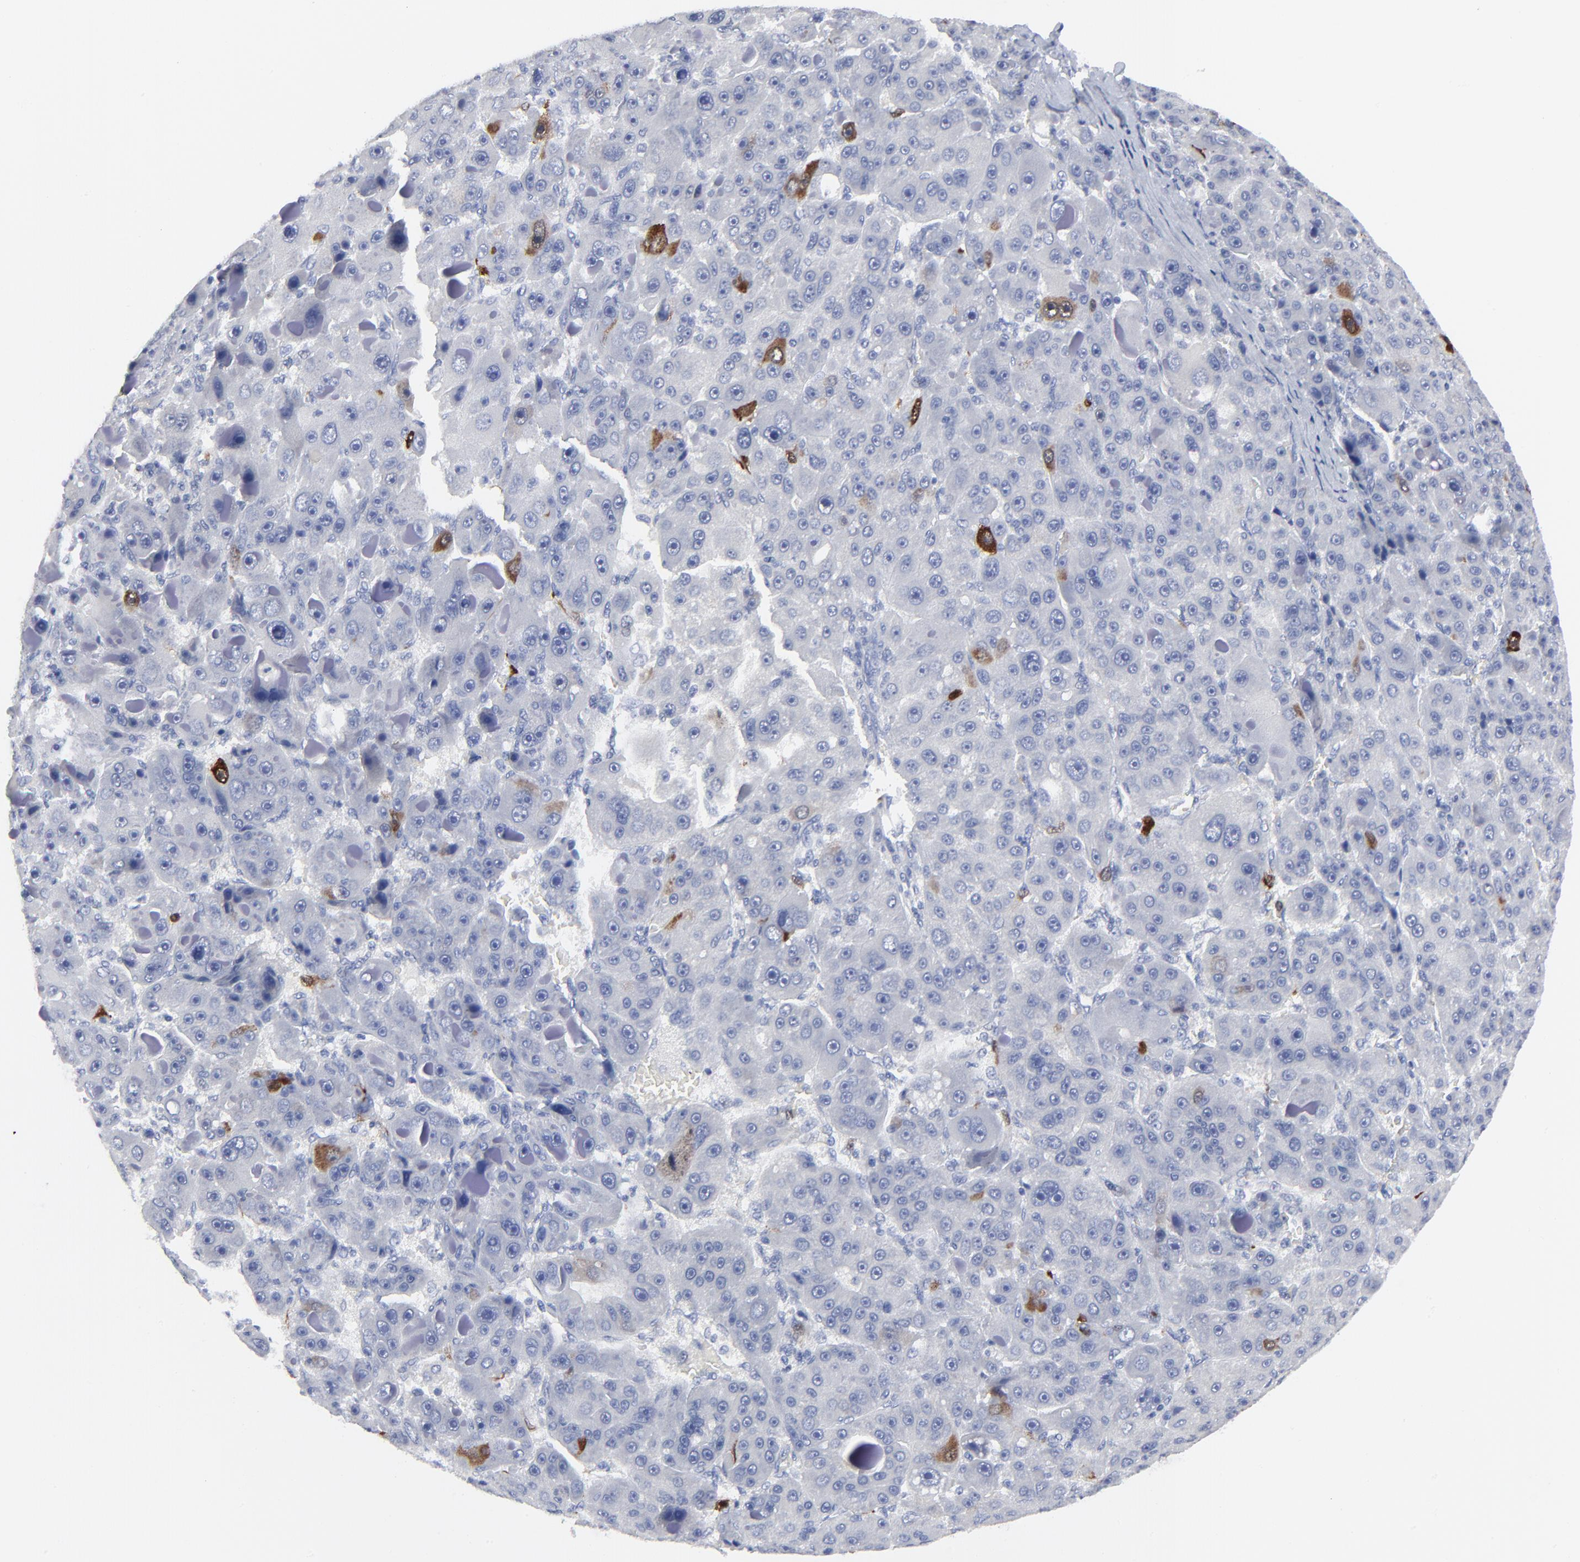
{"staining": {"intensity": "strong", "quantity": "<25%", "location": "cytoplasmic/membranous,nuclear"}, "tissue": "liver cancer", "cell_type": "Tumor cells", "image_type": "cancer", "snomed": [{"axis": "morphology", "description": "Carcinoma, Hepatocellular, NOS"}, {"axis": "topography", "description": "Liver"}], "caption": "Protein staining by immunohistochemistry displays strong cytoplasmic/membranous and nuclear staining in about <25% of tumor cells in liver cancer (hepatocellular carcinoma).", "gene": "CDK1", "patient": {"sex": "male", "age": 76}}